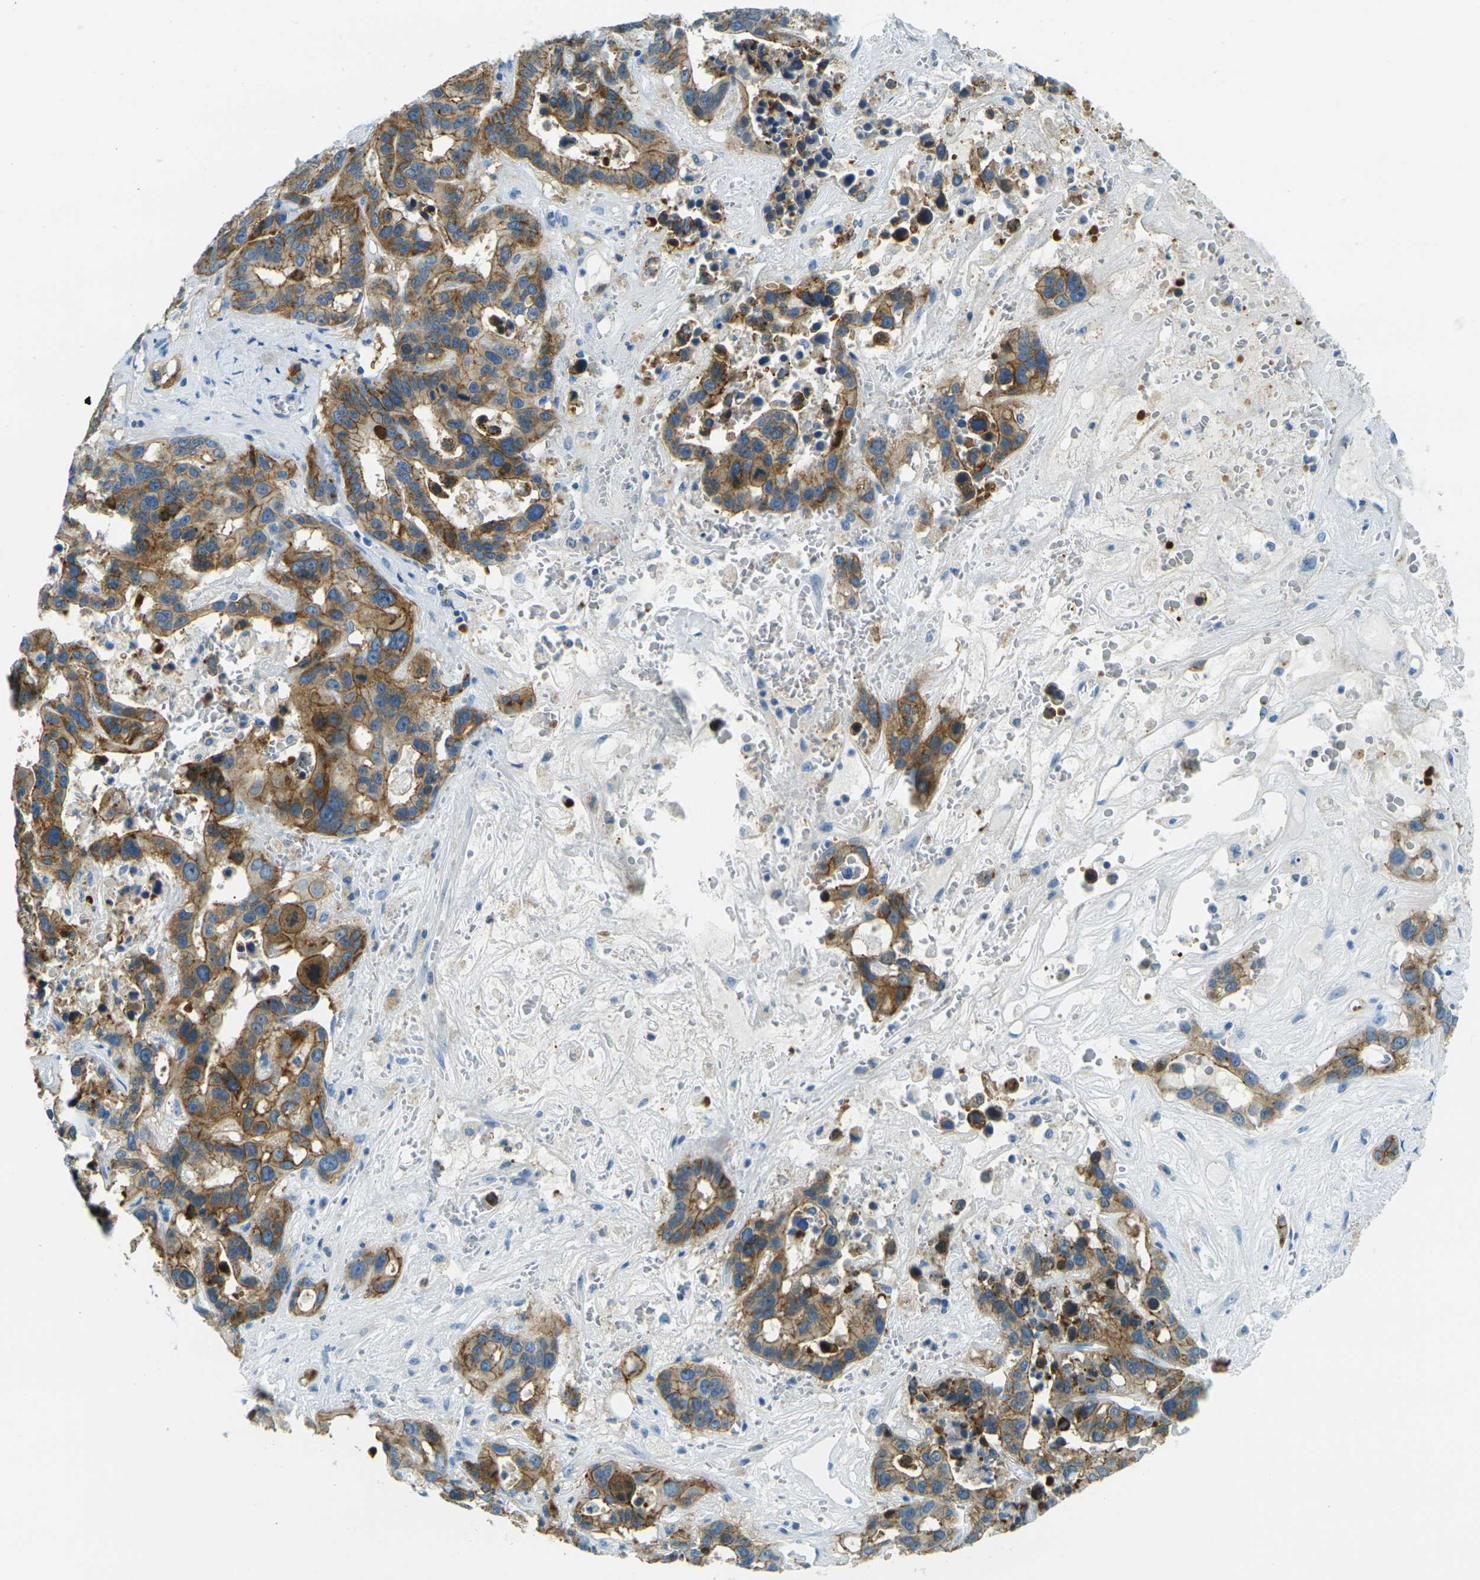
{"staining": {"intensity": "strong", "quantity": ">75%", "location": "cytoplasmic/membranous"}, "tissue": "liver cancer", "cell_type": "Tumor cells", "image_type": "cancer", "snomed": [{"axis": "morphology", "description": "Cholangiocarcinoma"}, {"axis": "topography", "description": "Liver"}], "caption": "There is high levels of strong cytoplasmic/membranous positivity in tumor cells of liver cancer, as demonstrated by immunohistochemical staining (brown color).", "gene": "OCLN", "patient": {"sex": "female", "age": 65}}